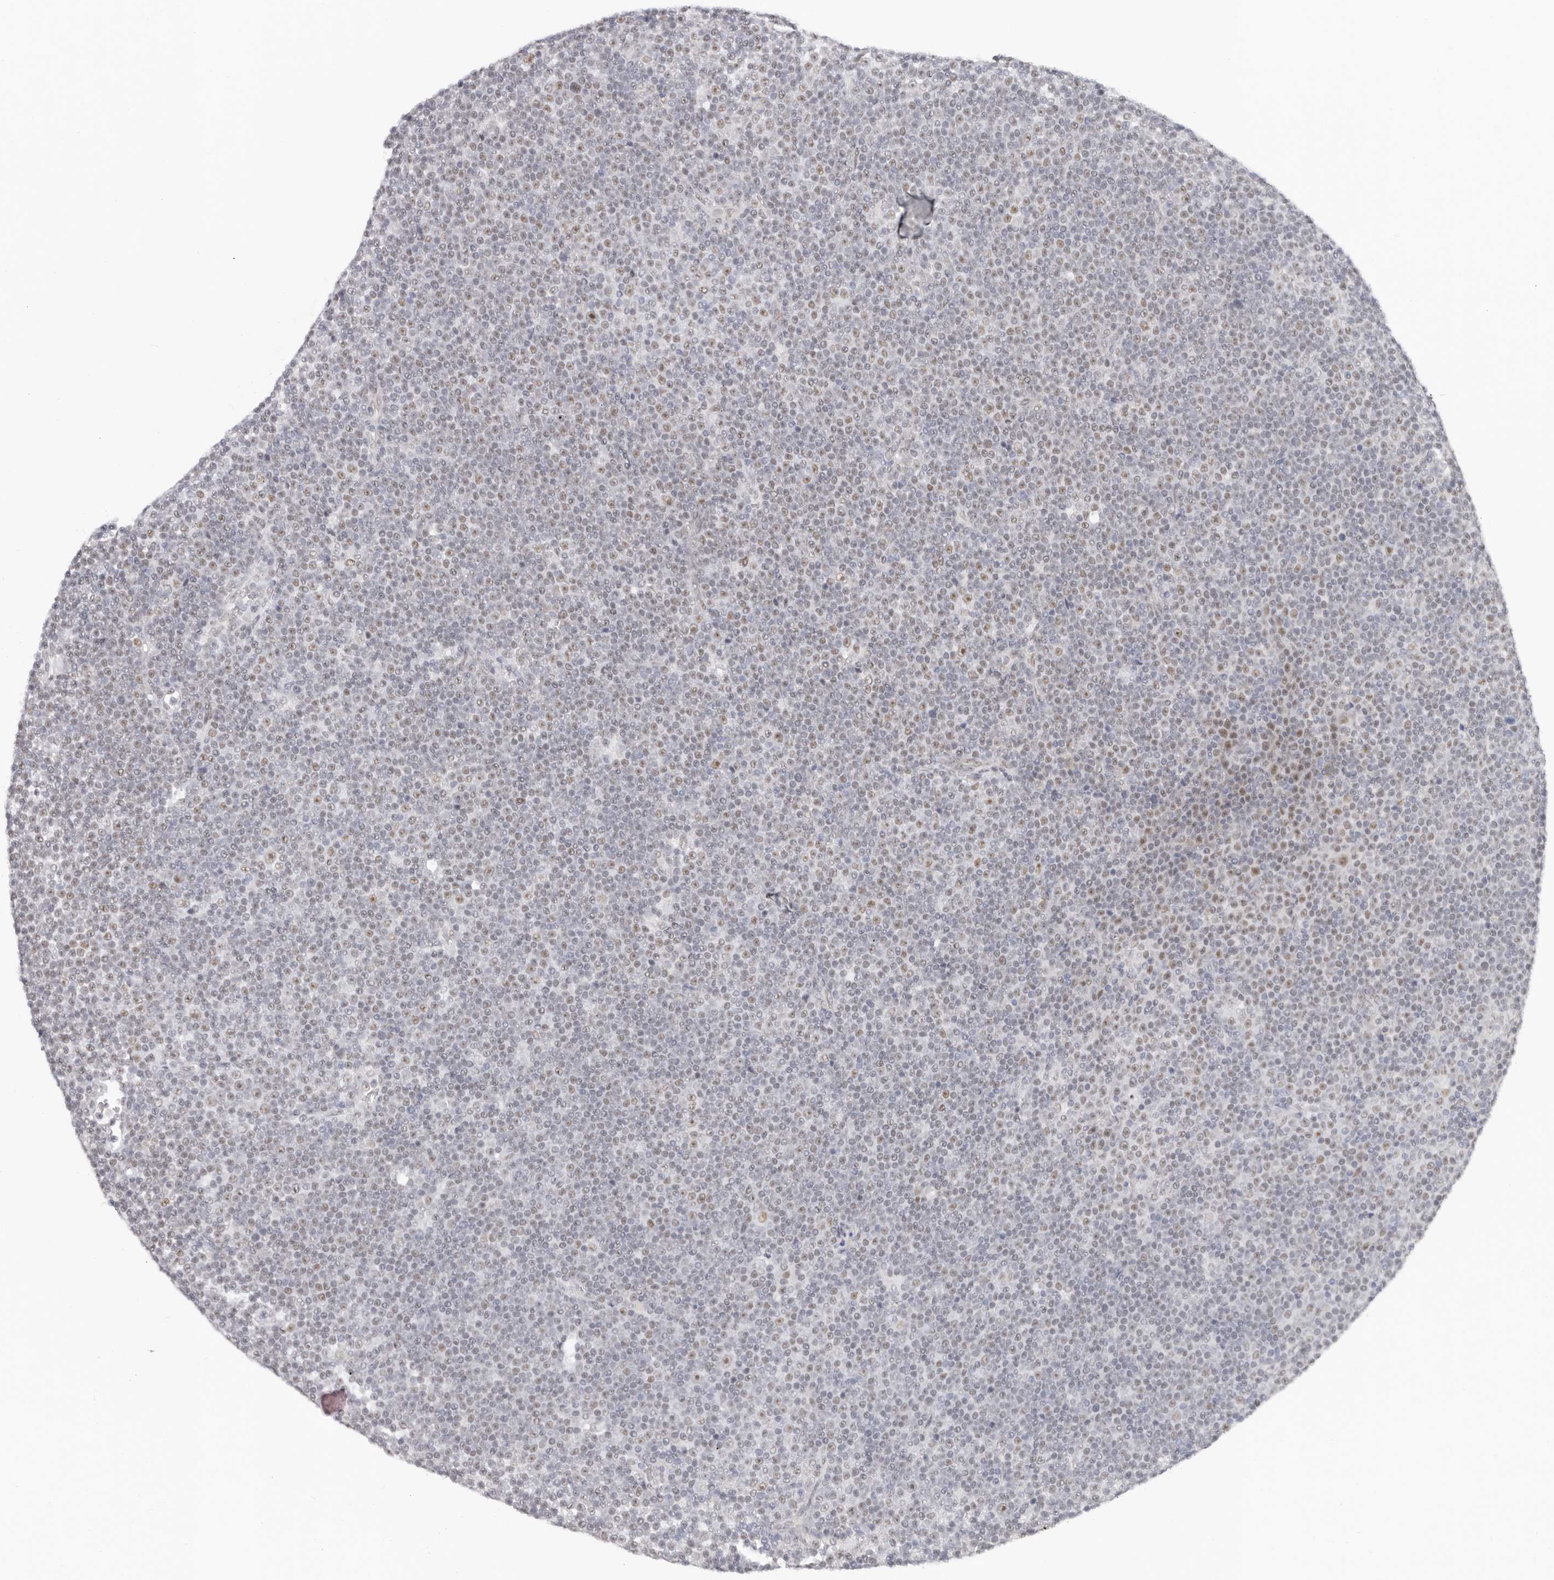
{"staining": {"intensity": "weak", "quantity": "<25%", "location": "nuclear"}, "tissue": "lymphoma", "cell_type": "Tumor cells", "image_type": "cancer", "snomed": [{"axis": "morphology", "description": "Malignant lymphoma, non-Hodgkin's type, Low grade"}, {"axis": "topography", "description": "Lymph node"}], "caption": "Immunohistochemistry (IHC) histopathology image of lymphoma stained for a protein (brown), which demonstrates no staining in tumor cells.", "gene": "LARP7", "patient": {"sex": "female", "age": 67}}